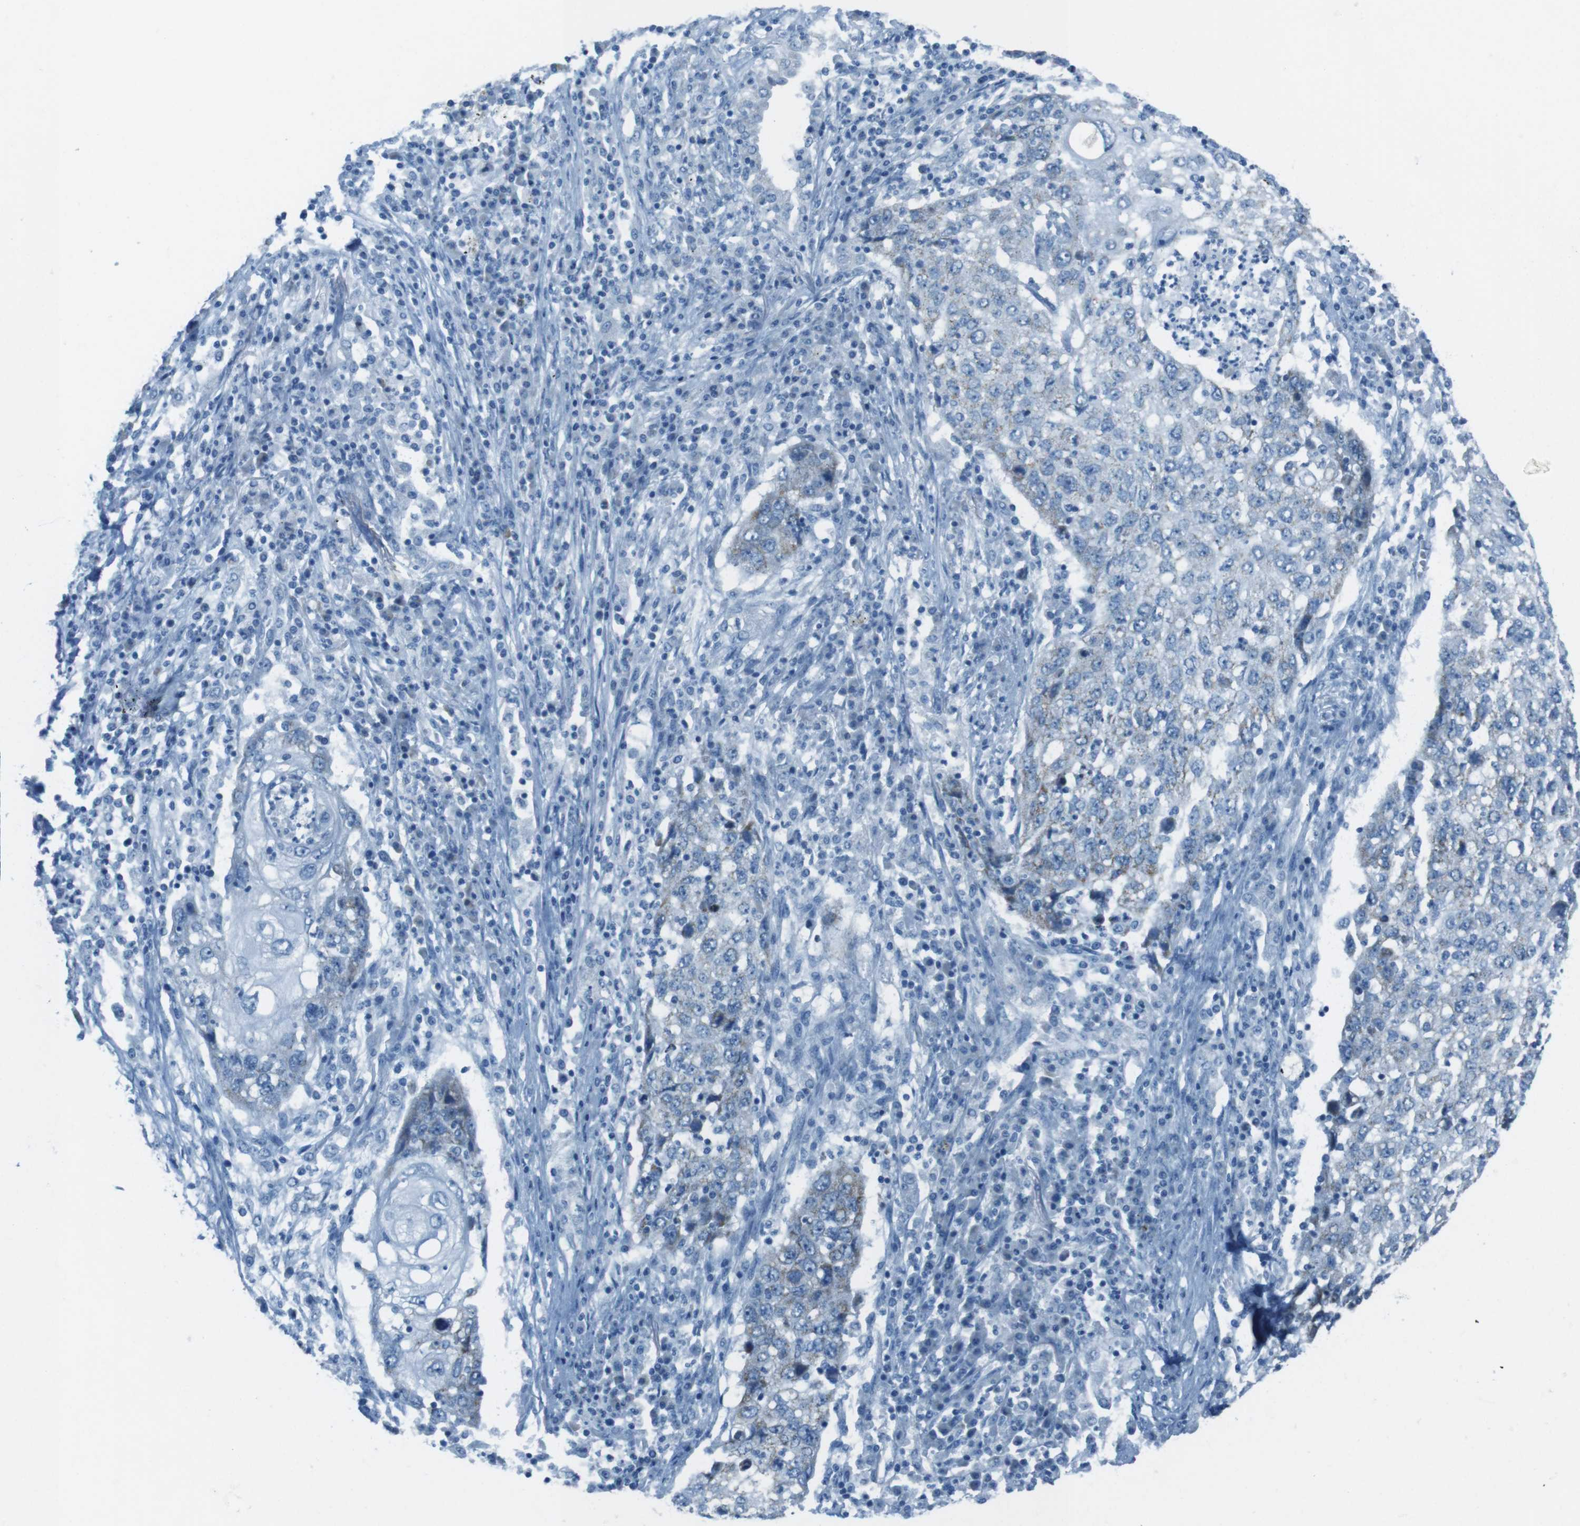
{"staining": {"intensity": "negative", "quantity": "none", "location": "none"}, "tissue": "lung cancer", "cell_type": "Tumor cells", "image_type": "cancer", "snomed": [{"axis": "morphology", "description": "Squamous cell carcinoma, NOS"}, {"axis": "topography", "description": "Lung"}], "caption": "High magnification brightfield microscopy of squamous cell carcinoma (lung) stained with DAB (brown) and counterstained with hematoxylin (blue): tumor cells show no significant positivity.", "gene": "DNAJA3", "patient": {"sex": "female", "age": 63}}